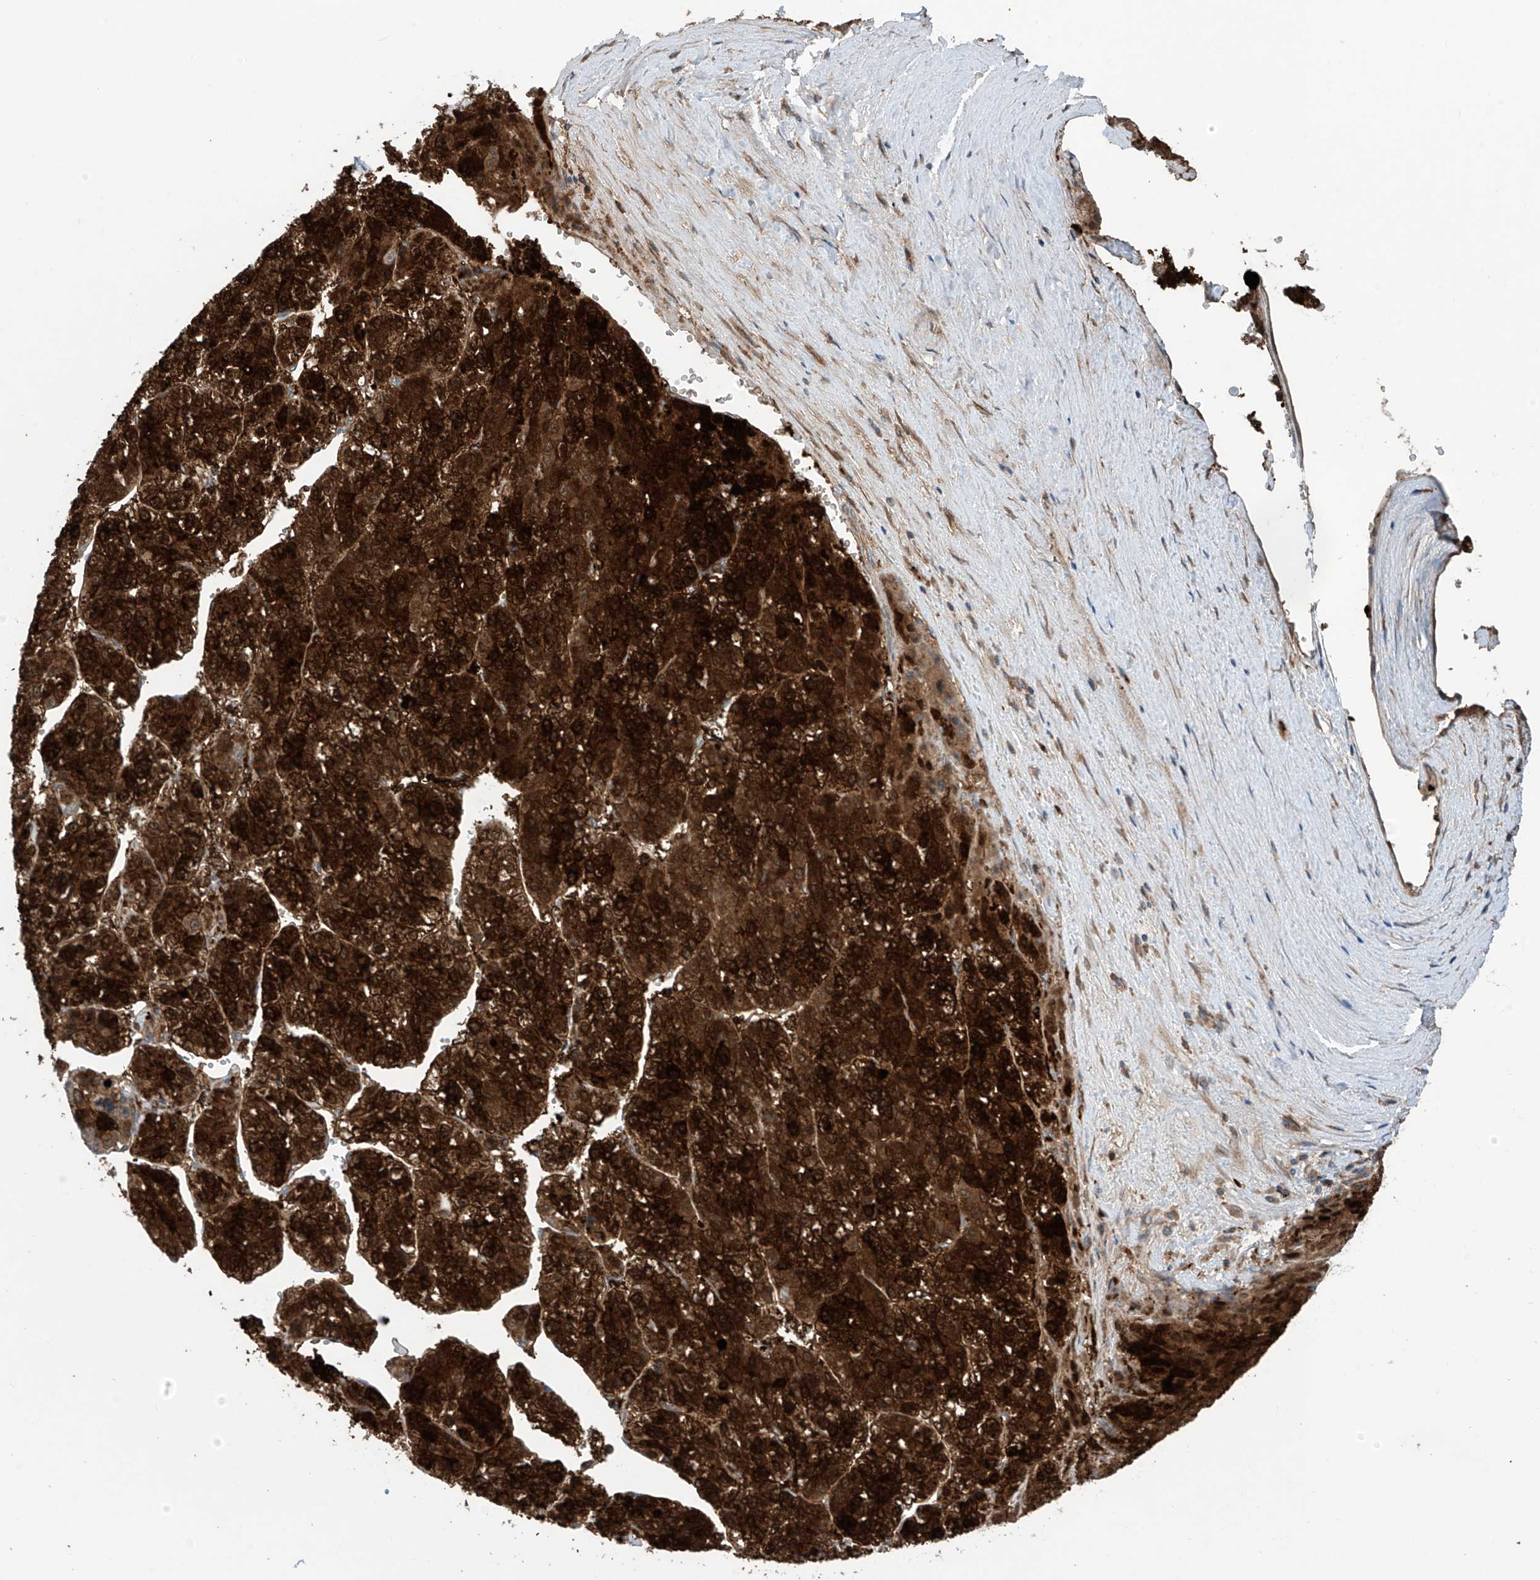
{"staining": {"intensity": "strong", "quantity": ">75%", "location": "cytoplasmic/membranous"}, "tissue": "liver cancer", "cell_type": "Tumor cells", "image_type": "cancer", "snomed": [{"axis": "morphology", "description": "Carcinoma, Hepatocellular, NOS"}, {"axis": "topography", "description": "Liver"}], "caption": "A histopathology image showing strong cytoplasmic/membranous staining in approximately >75% of tumor cells in hepatocellular carcinoma (liver), as visualized by brown immunohistochemical staining.", "gene": "SAMD3", "patient": {"sex": "female", "age": 73}}